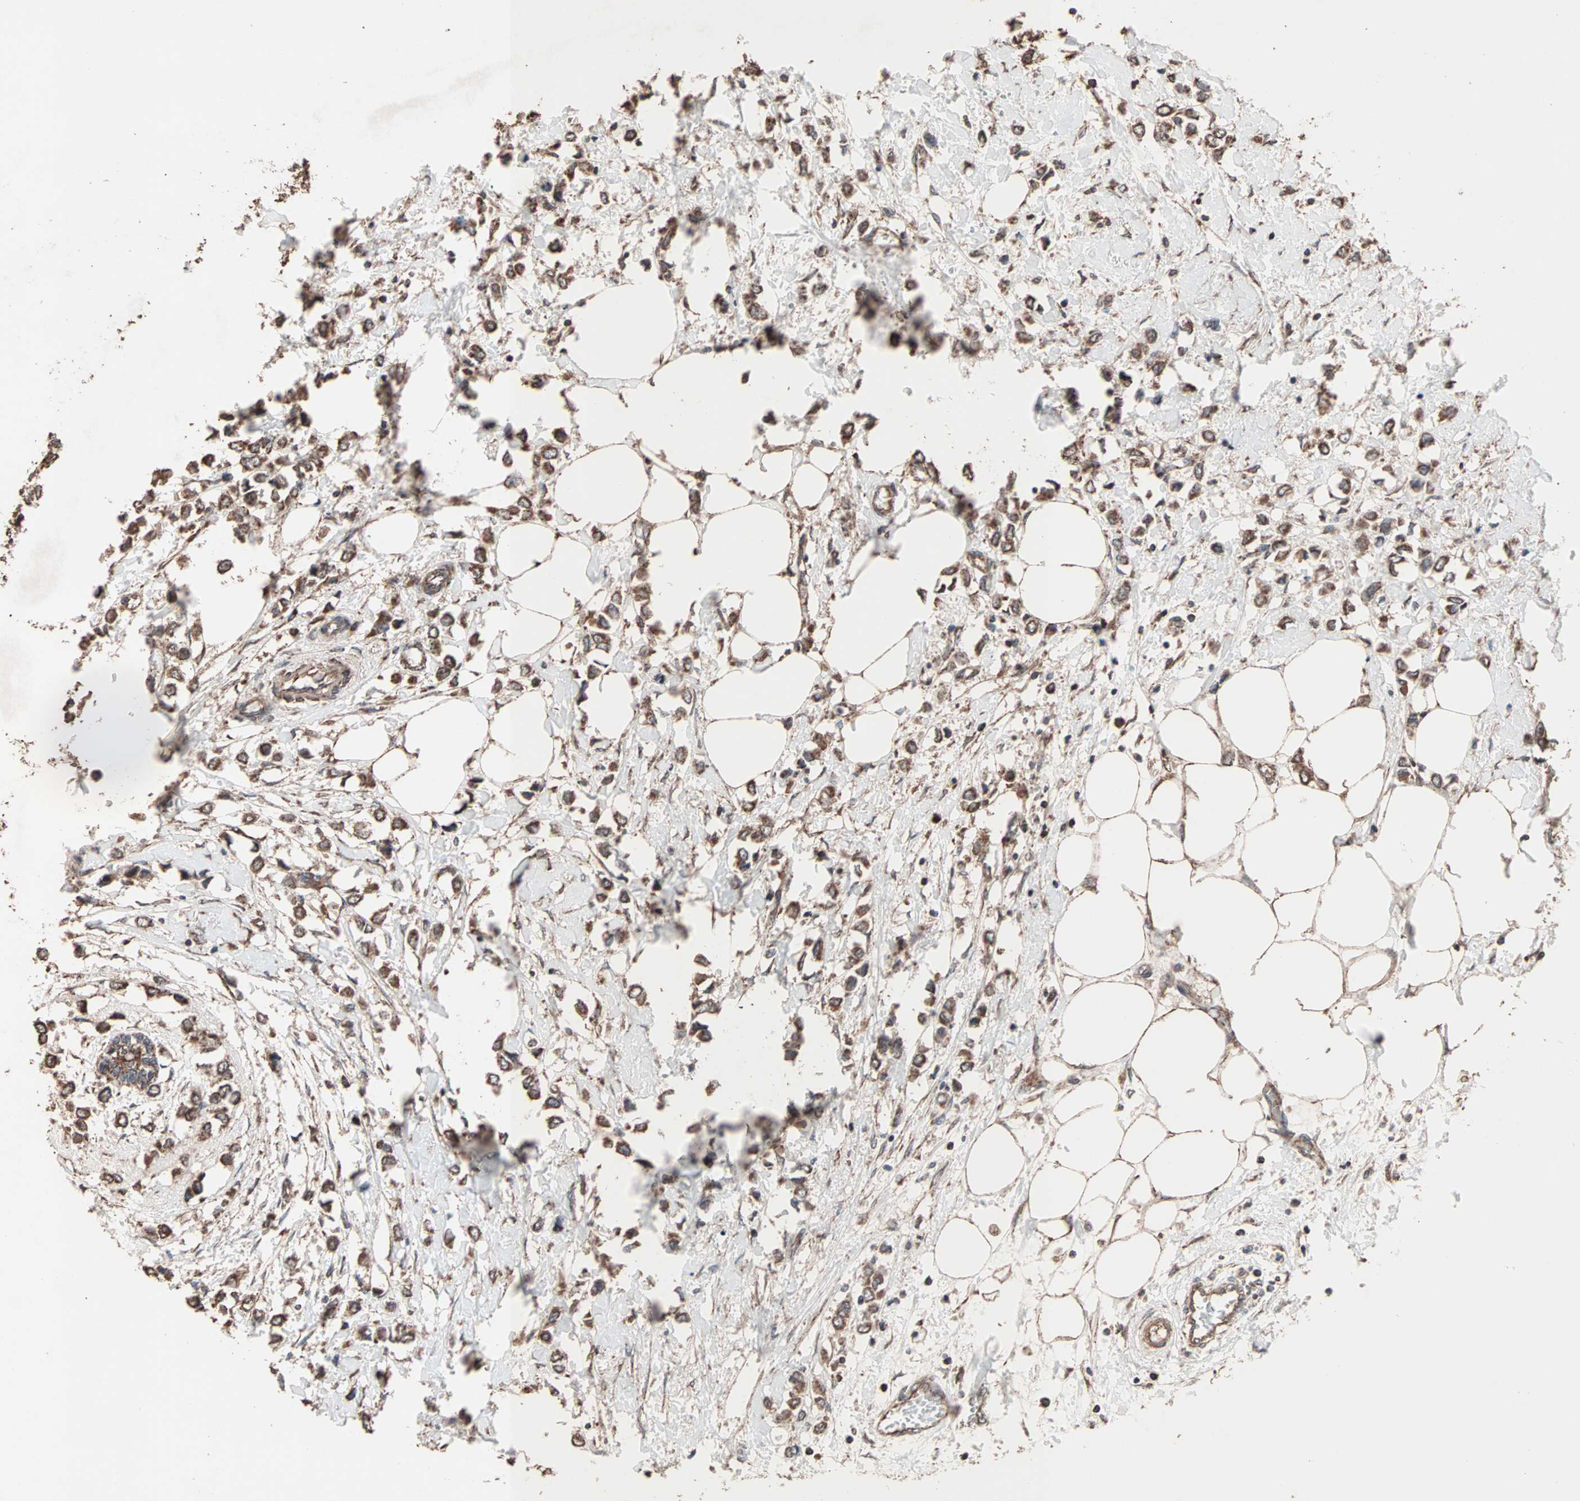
{"staining": {"intensity": "strong", "quantity": ">75%", "location": "cytoplasmic/membranous"}, "tissue": "breast cancer", "cell_type": "Tumor cells", "image_type": "cancer", "snomed": [{"axis": "morphology", "description": "Lobular carcinoma"}, {"axis": "topography", "description": "Breast"}], "caption": "A high amount of strong cytoplasmic/membranous staining is present in approximately >75% of tumor cells in breast cancer (lobular carcinoma) tissue.", "gene": "MRPL2", "patient": {"sex": "female", "age": 51}}